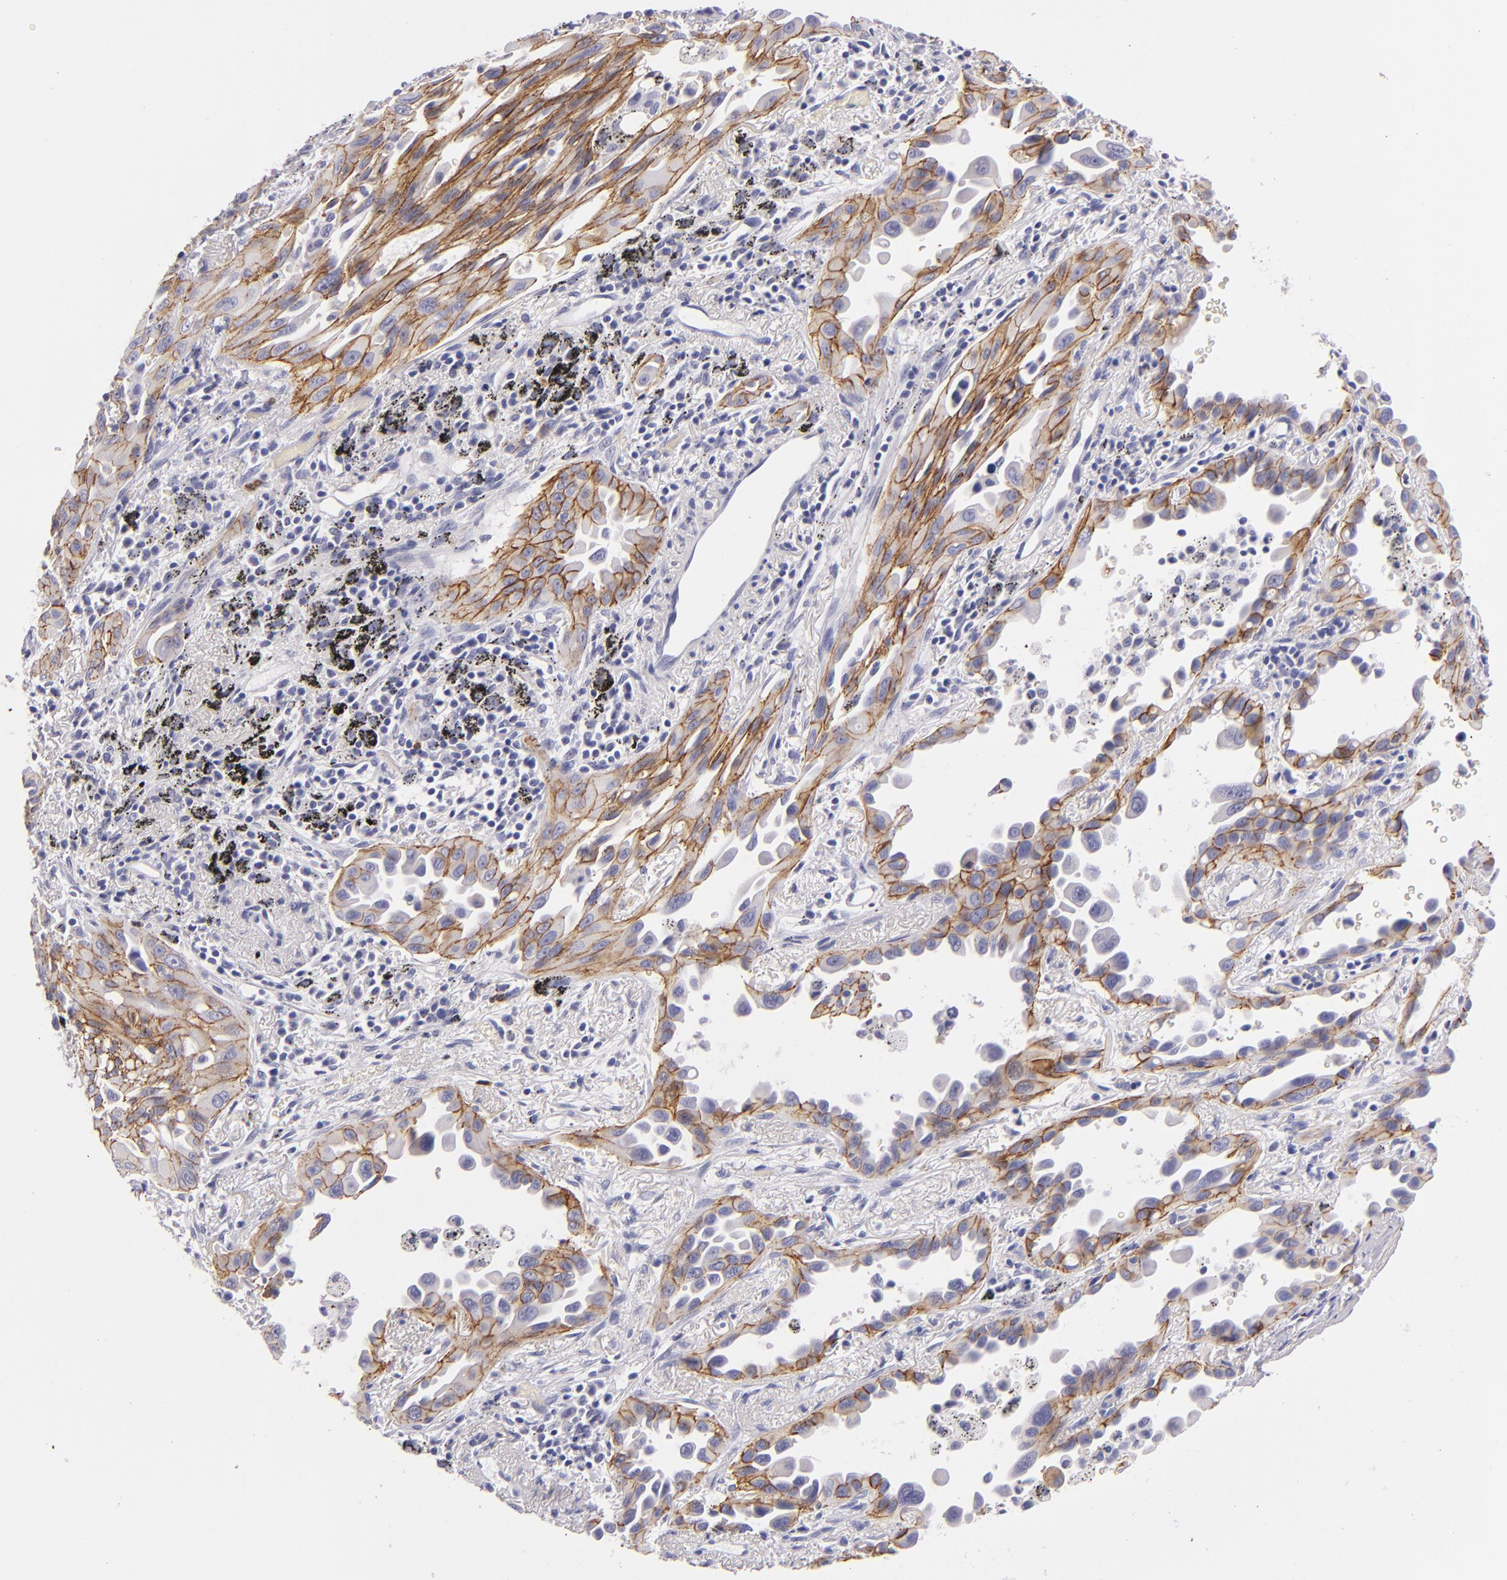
{"staining": {"intensity": "moderate", "quantity": ">75%", "location": "cytoplasmic/membranous"}, "tissue": "lung cancer", "cell_type": "Tumor cells", "image_type": "cancer", "snomed": [{"axis": "morphology", "description": "Adenocarcinoma, NOS"}, {"axis": "topography", "description": "Lung"}], "caption": "Human lung cancer (adenocarcinoma) stained with a brown dye shows moderate cytoplasmic/membranous positive positivity in about >75% of tumor cells.", "gene": "CDH3", "patient": {"sex": "male", "age": 68}}